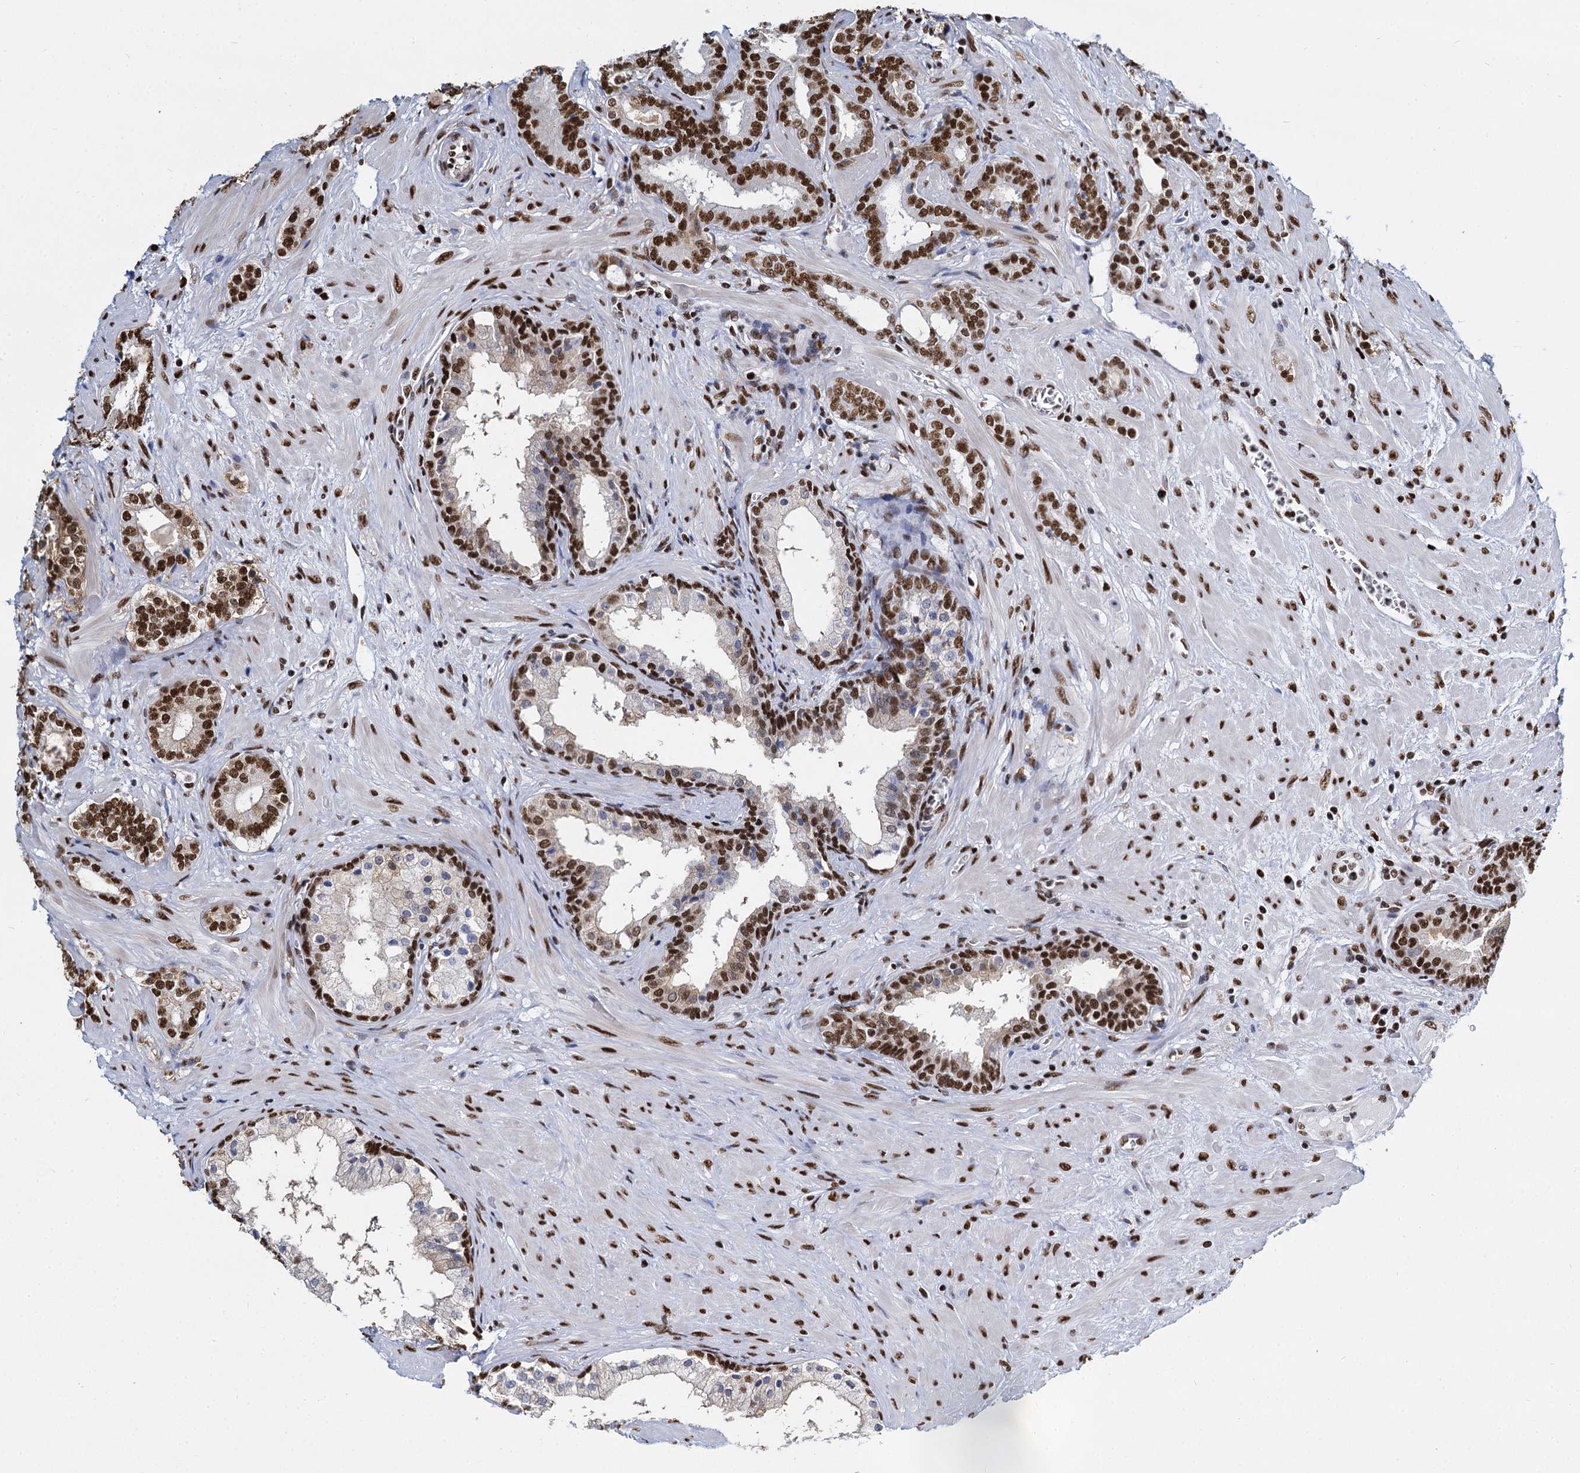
{"staining": {"intensity": "strong", "quantity": ">75%", "location": "nuclear"}, "tissue": "prostate cancer", "cell_type": "Tumor cells", "image_type": "cancer", "snomed": [{"axis": "morphology", "description": "Adenocarcinoma, High grade"}, {"axis": "topography", "description": "Prostate"}], "caption": "Protein expression analysis of prostate adenocarcinoma (high-grade) demonstrates strong nuclear positivity in approximately >75% of tumor cells.", "gene": "DCPS", "patient": {"sex": "male", "age": 64}}